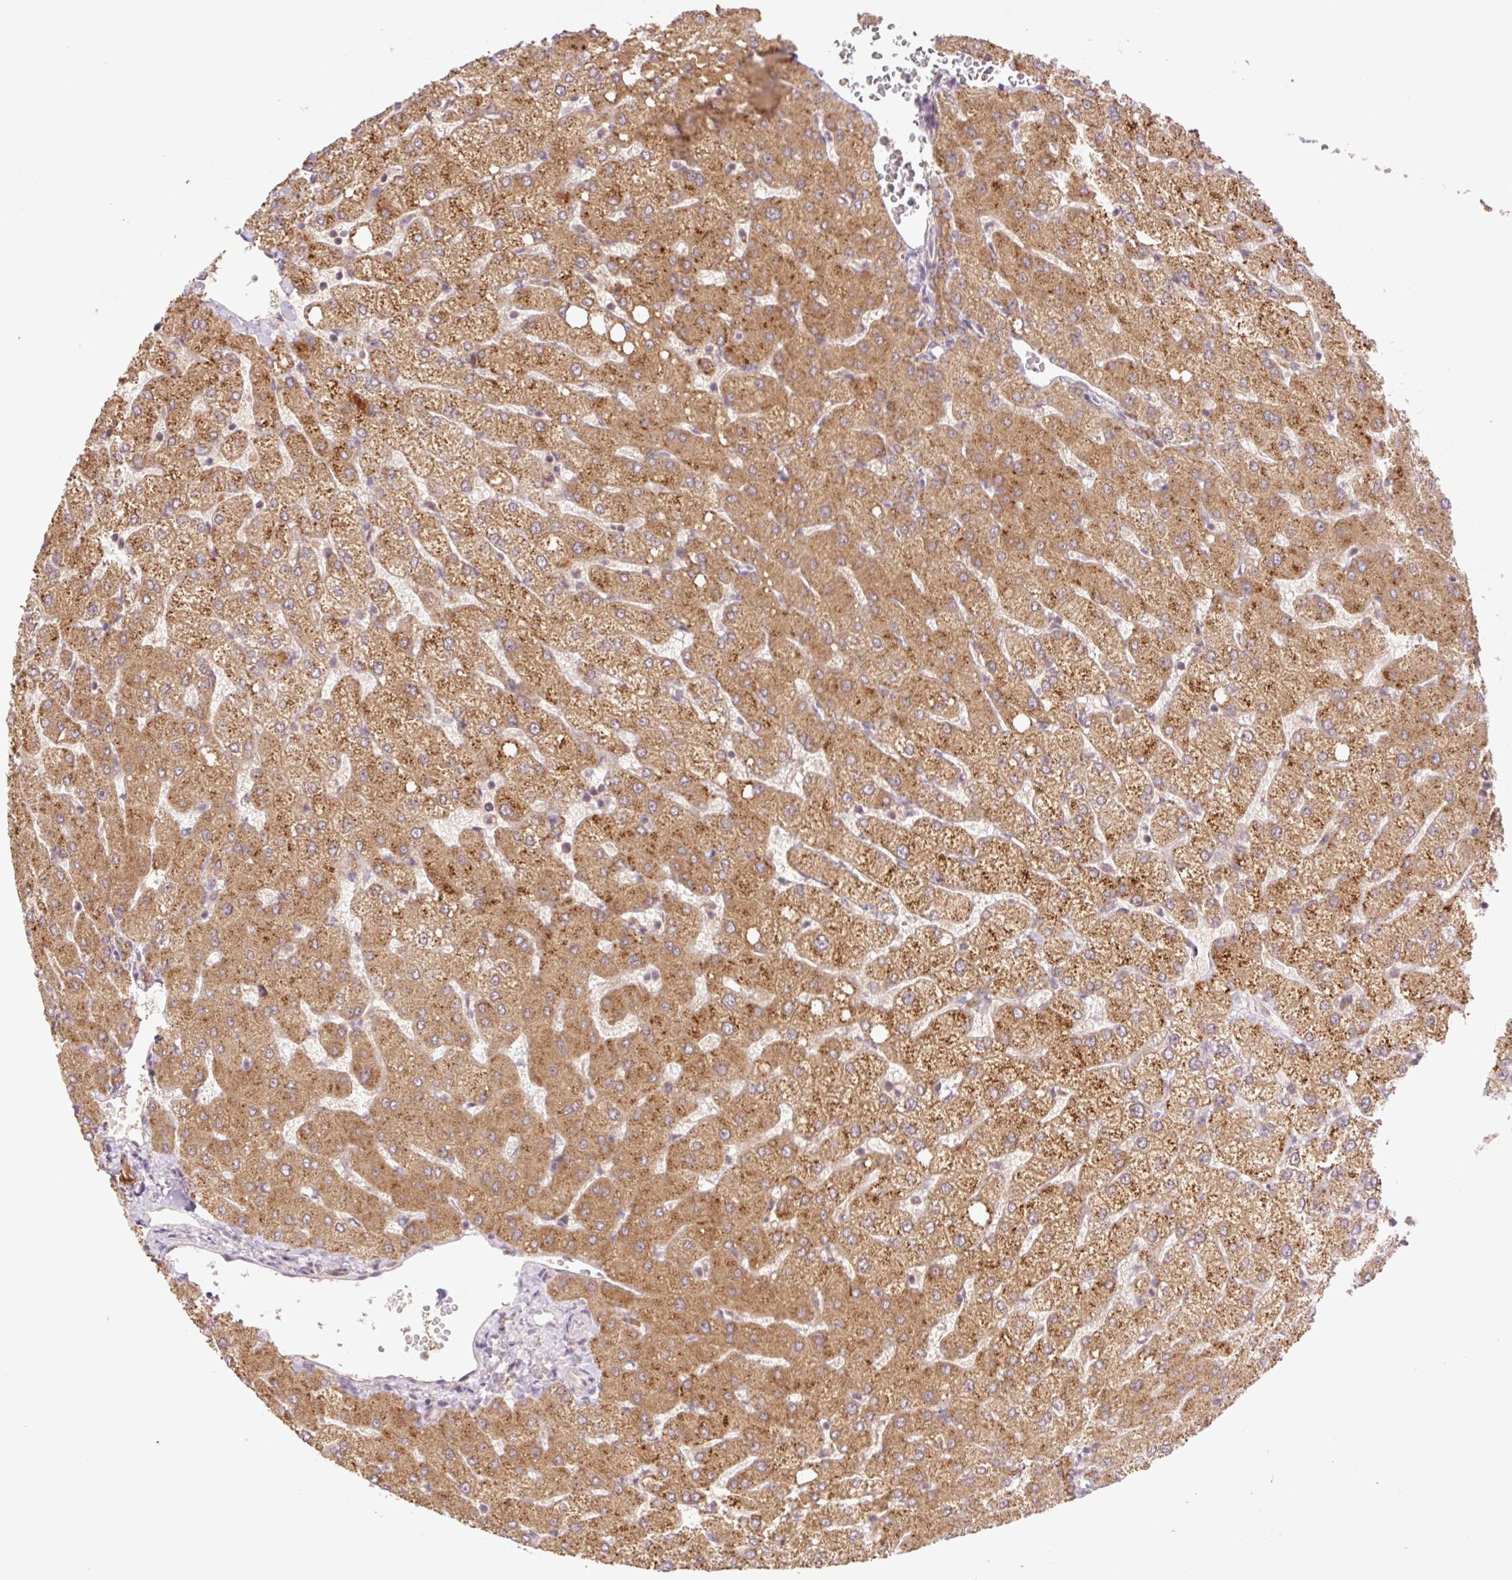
{"staining": {"intensity": "moderate", "quantity": ">75%", "location": "cytoplasmic/membranous"}, "tissue": "liver", "cell_type": "Cholangiocytes", "image_type": "normal", "snomed": [{"axis": "morphology", "description": "Normal tissue, NOS"}, {"axis": "topography", "description": "Liver"}], "caption": "Moderate cytoplasmic/membranous staining for a protein is appreciated in about >75% of cholangiocytes of unremarkable liver using immunohistochemistry (IHC).", "gene": "YJU2B", "patient": {"sex": "female", "age": 54}}